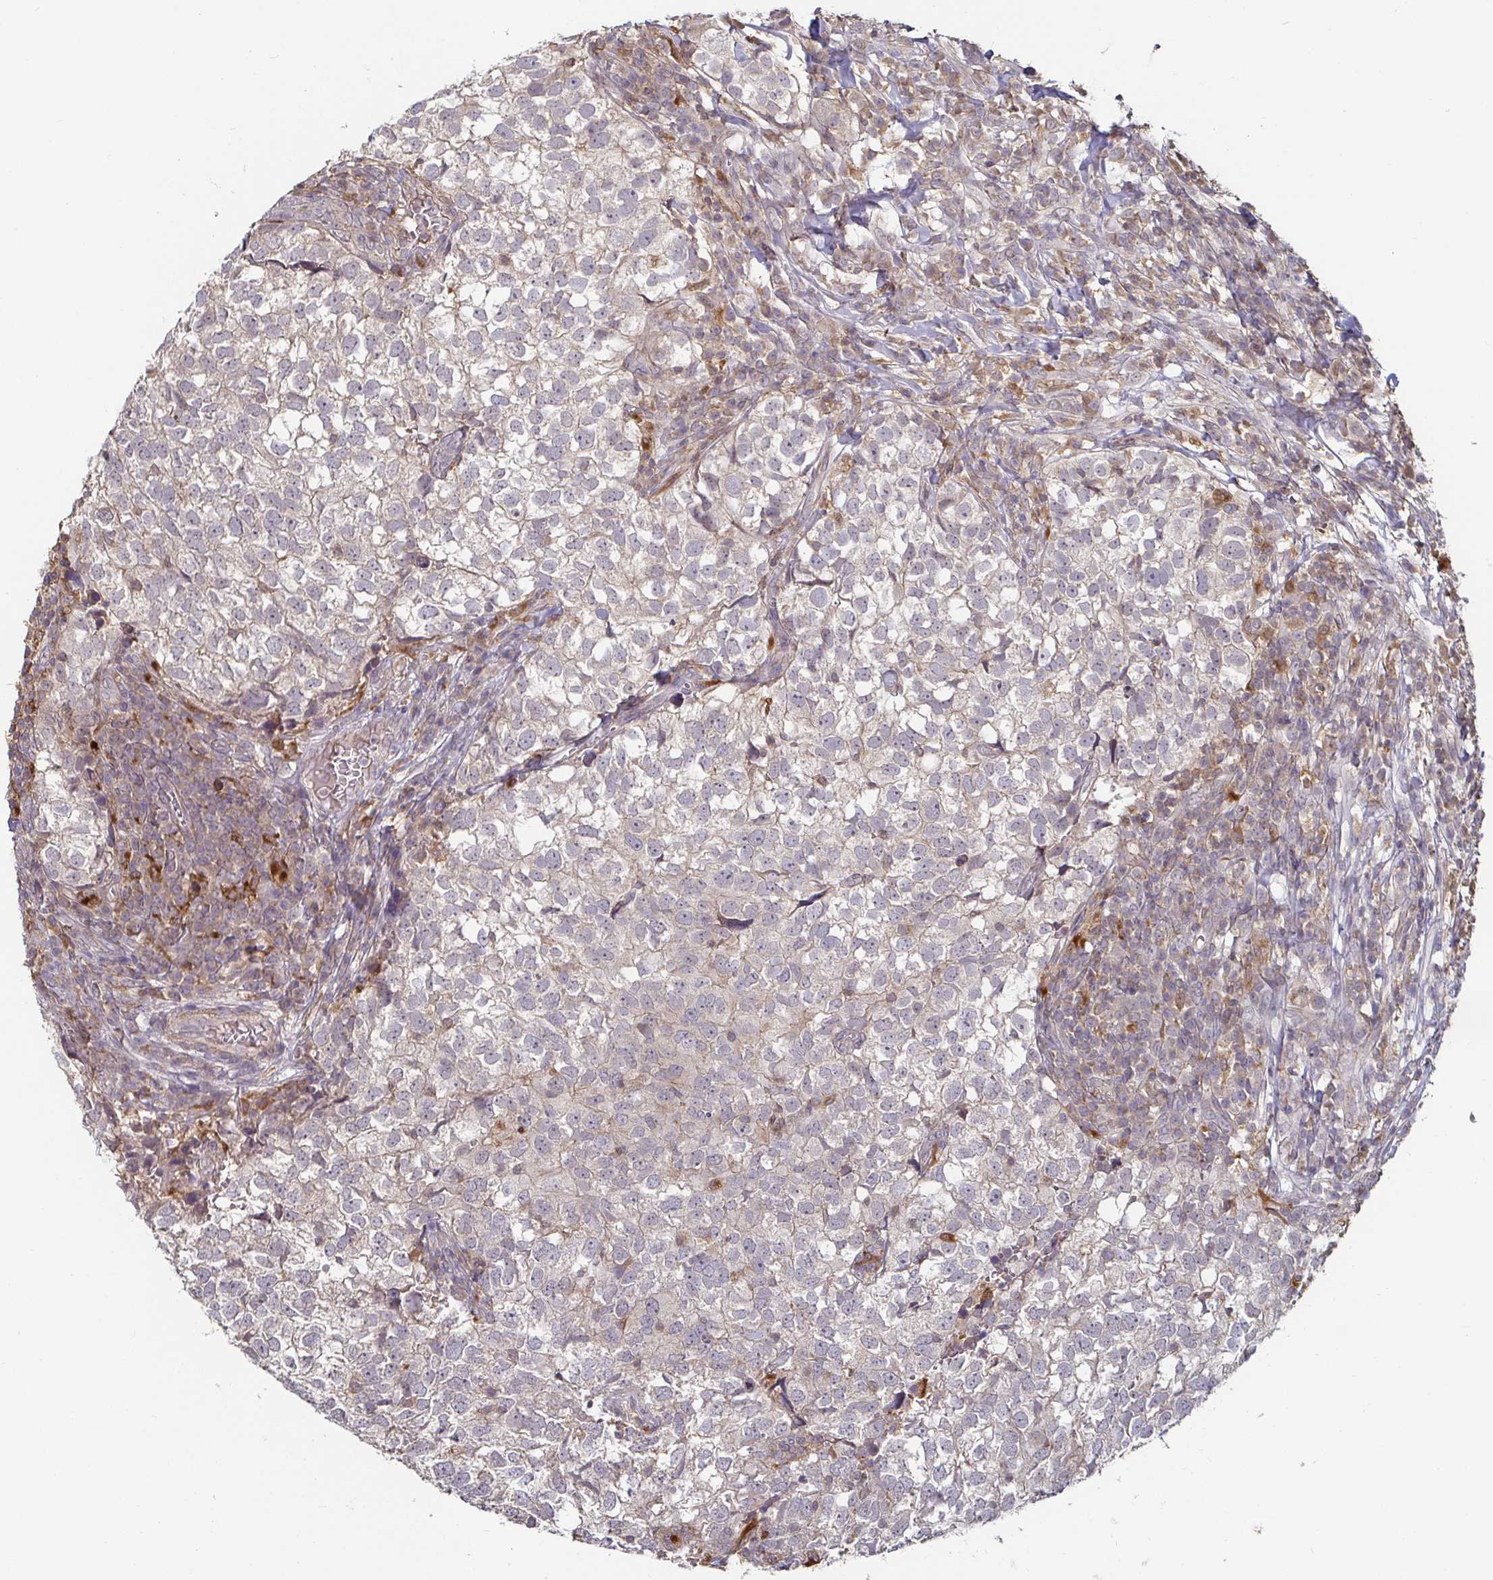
{"staining": {"intensity": "negative", "quantity": "none", "location": "none"}, "tissue": "breast cancer", "cell_type": "Tumor cells", "image_type": "cancer", "snomed": [{"axis": "morphology", "description": "Duct carcinoma"}, {"axis": "topography", "description": "Breast"}], "caption": "There is no significant positivity in tumor cells of breast cancer (infiltrating ductal carcinoma).", "gene": "CDH18", "patient": {"sex": "female", "age": 30}}